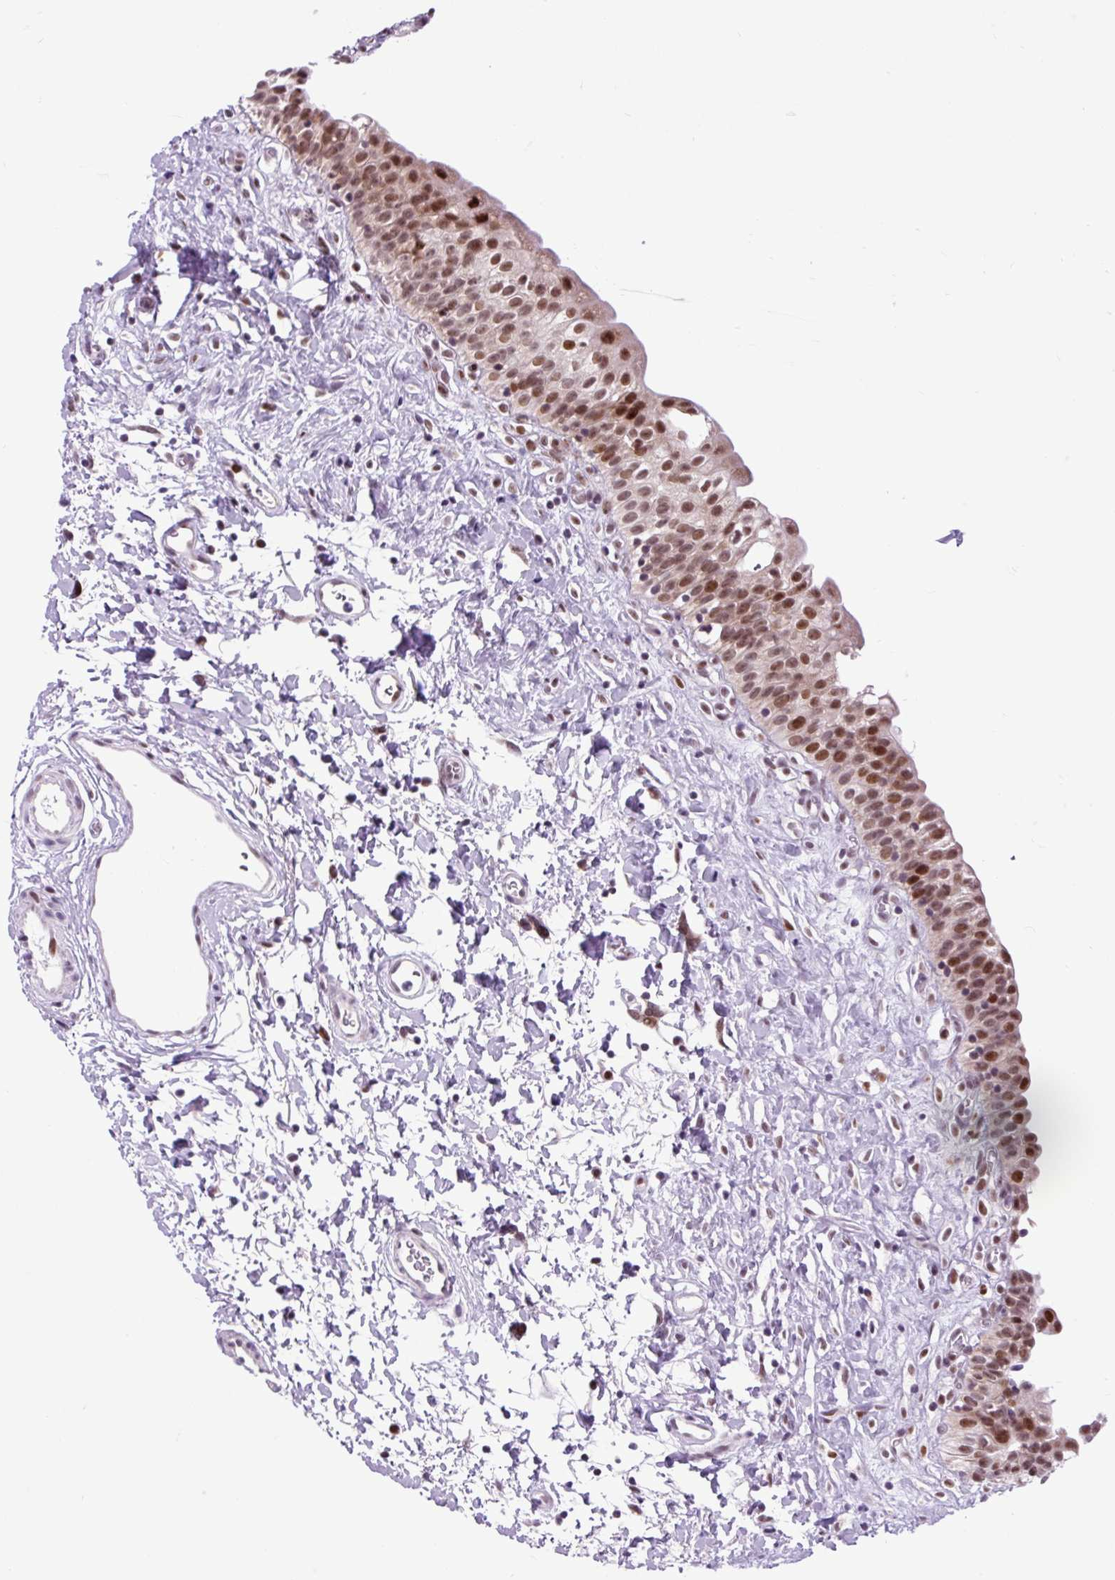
{"staining": {"intensity": "moderate", "quantity": ">75%", "location": "nuclear"}, "tissue": "urinary bladder", "cell_type": "Urothelial cells", "image_type": "normal", "snomed": [{"axis": "morphology", "description": "Normal tissue, NOS"}, {"axis": "topography", "description": "Urinary bladder"}], "caption": "Moderate nuclear positivity is present in approximately >75% of urothelial cells in normal urinary bladder. Nuclei are stained in blue.", "gene": "CLK2", "patient": {"sex": "male", "age": 51}}